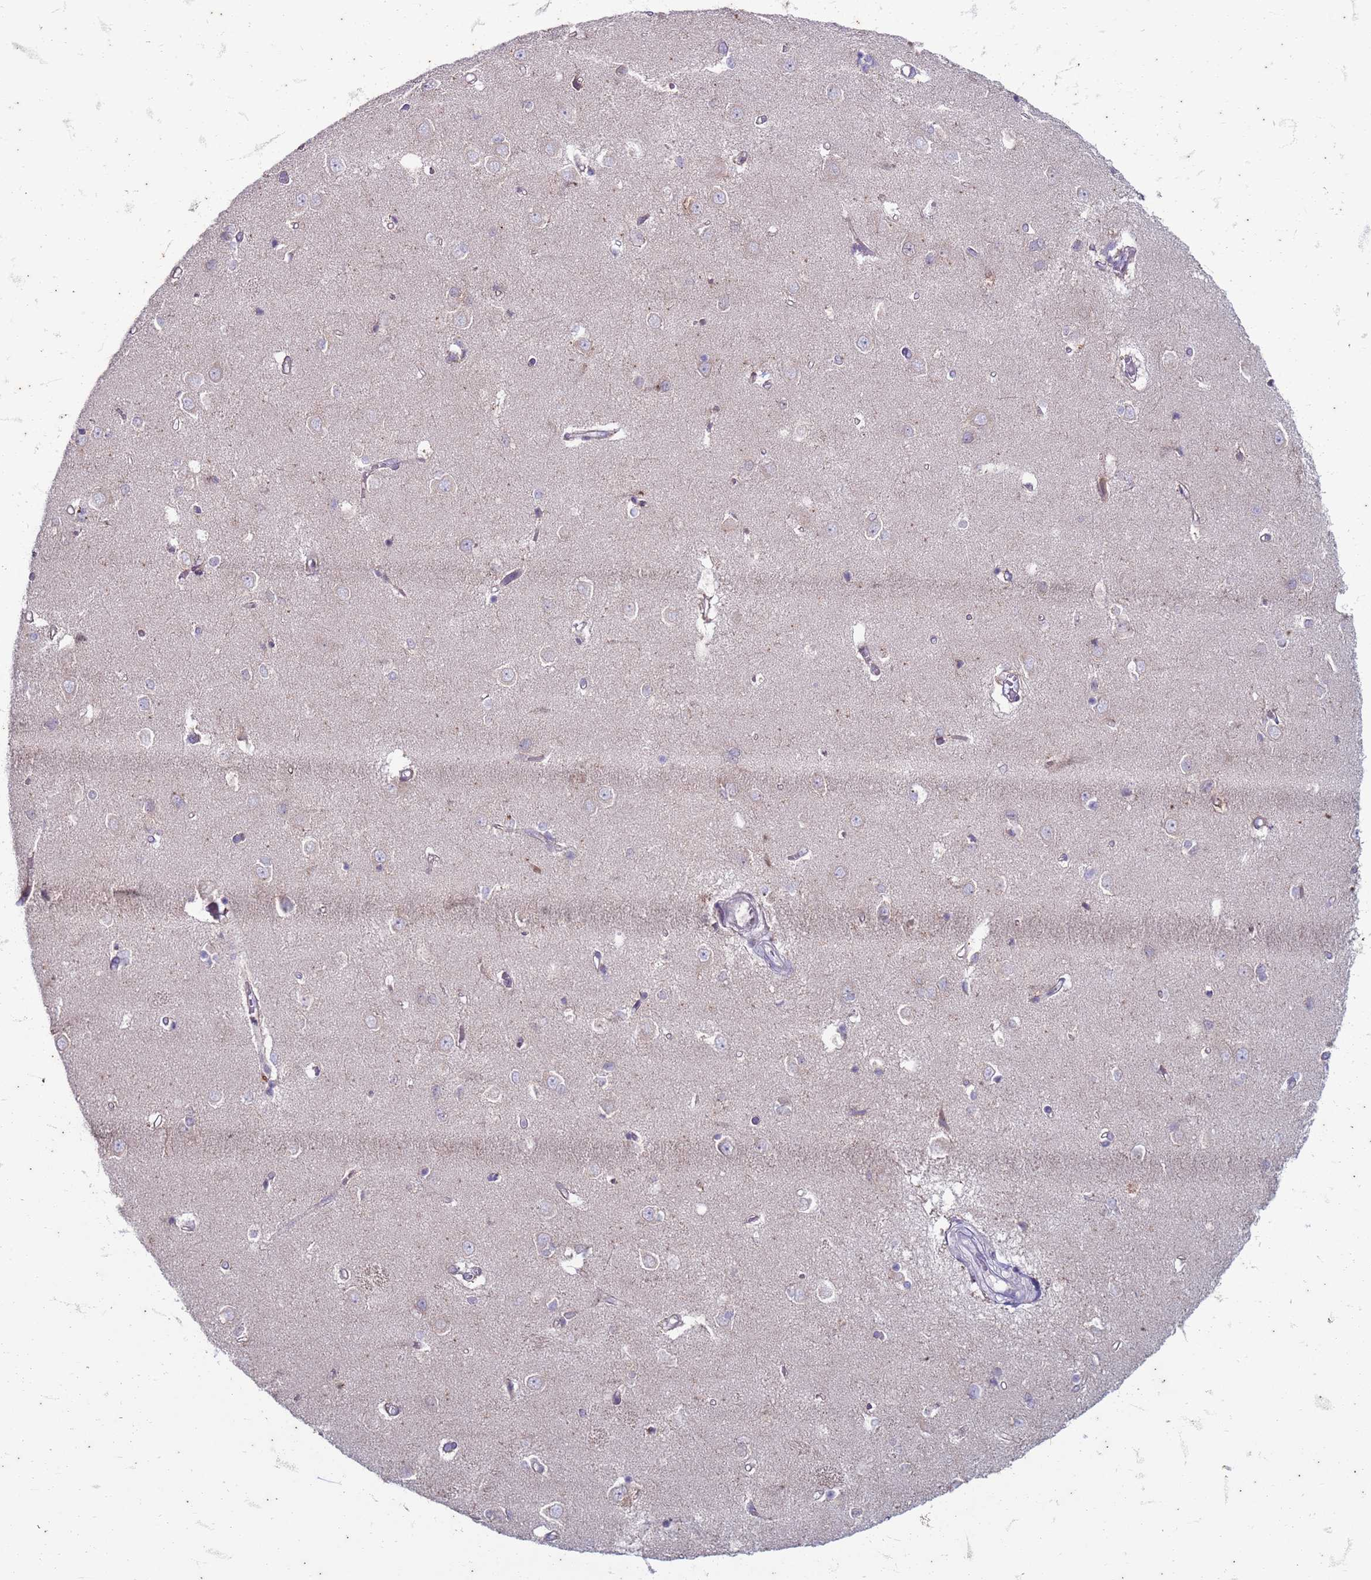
{"staining": {"intensity": "weak", "quantity": "25%-75%", "location": "cytoplasmic/membranous"}, "tissue": "caudate", "cell_type": "Glial cells", "image_type": "normal", "snomed": [{"axis": "morphology", "description": "Normal tissue, NOS"}, {"axis": "topography", "description": "Lateral ventricle wall"}], "caption": "Protein staining of normal caudate reveals weak cytoplasmic/membranous positivity in approximately 25%-75% of glial cells.", "gene": "SUCO", "patient": {"sex": "male", "age": 37}}